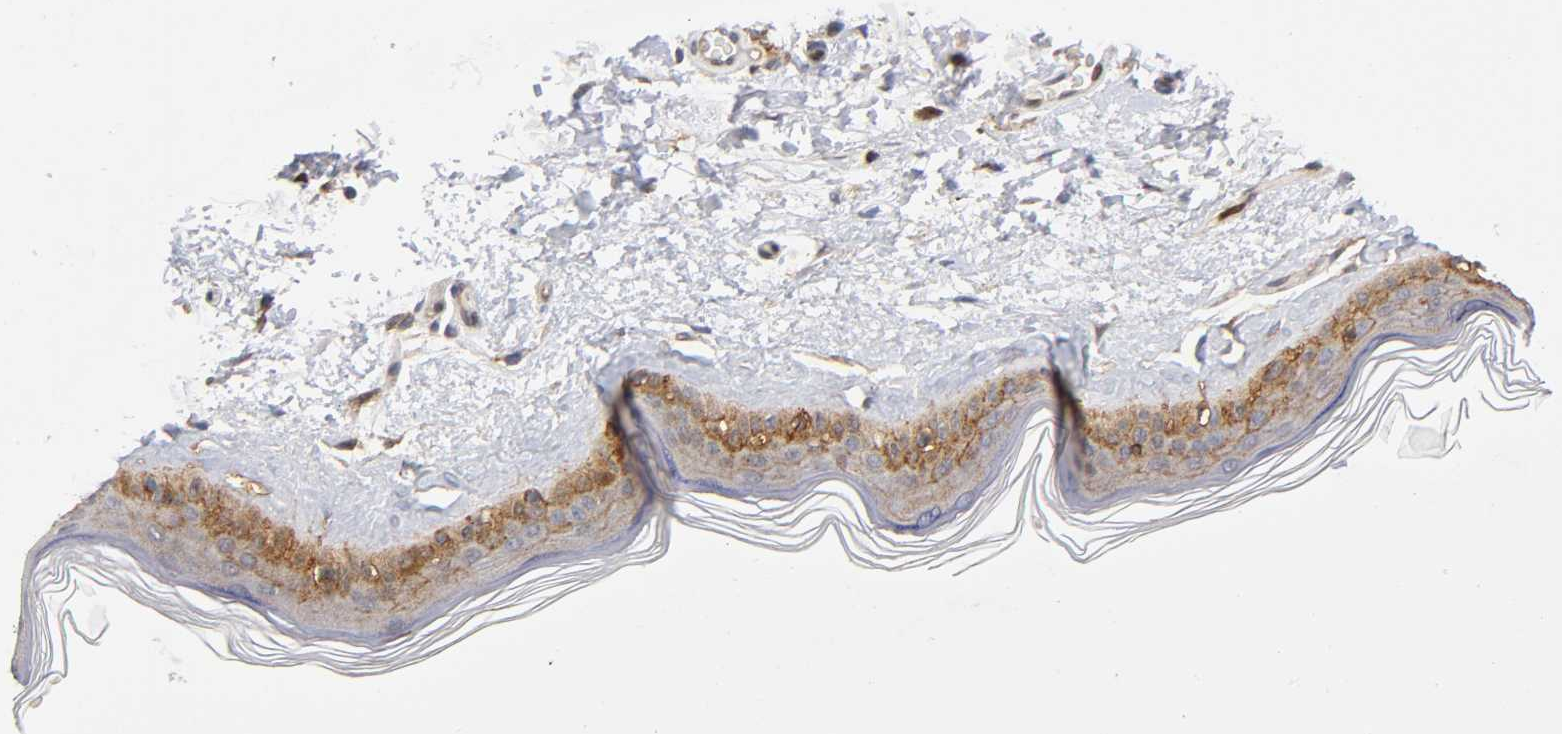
{"staining": {"intensity": "negative", "quantity": "none", "location": "none"}, "tissue": "skin", "cell_type": "Fibroblasts", "image_type": "normal", "snomed": [{"axis": "morphology", "description": "Normal tissue, NOS"}, {"axis": "topography", "description": "Skin"}], "caption": "The histopathology image demonstrates no staining of fibroblasts in normal skin. (IHC, brightfield microscopy, high magnification).", "gene": "ANXA7", "patient": {"sex": "male", "age": 63}}